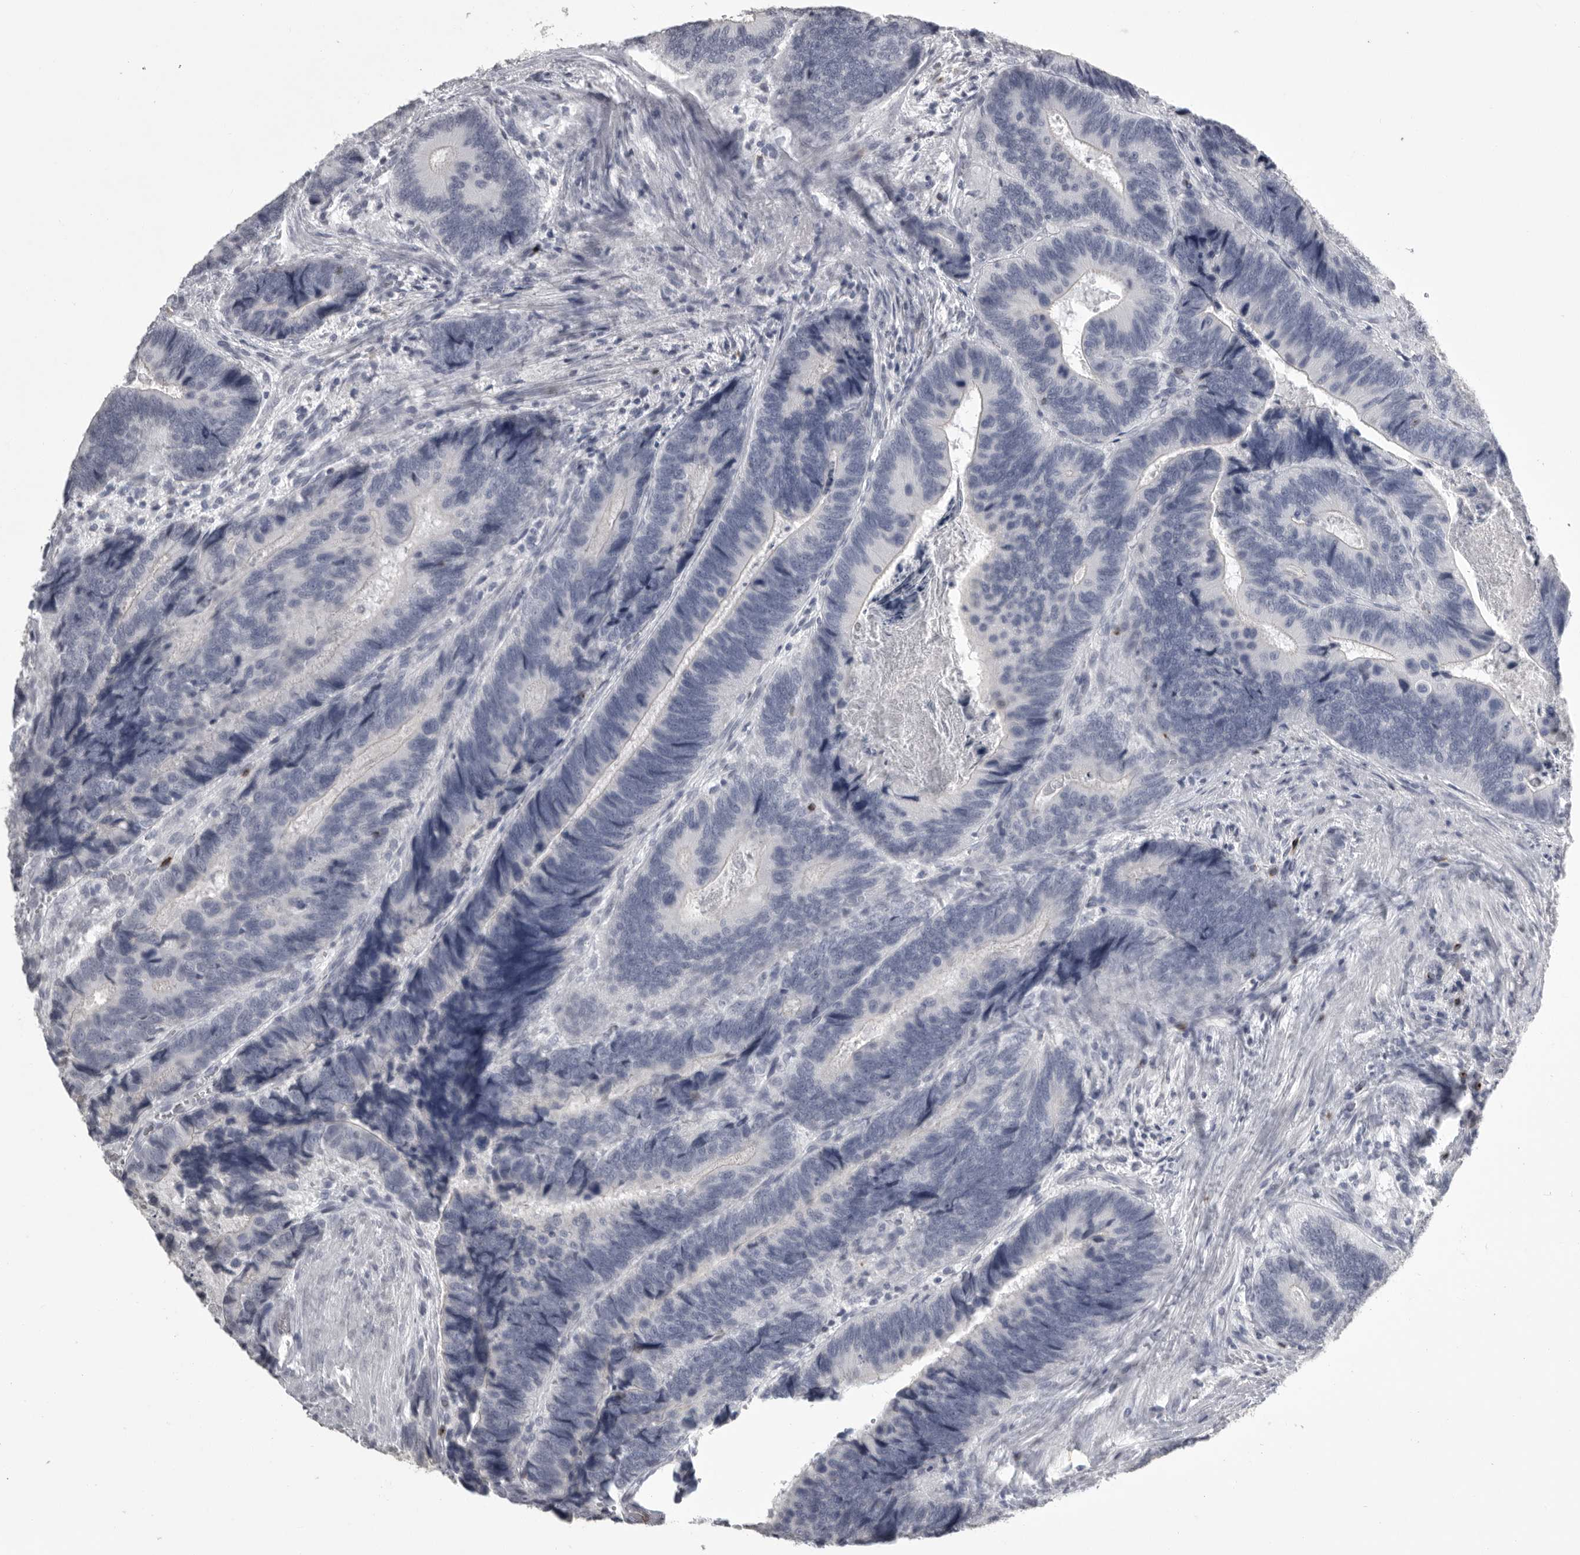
{"staining": {"intensity": "negative", "quantity": "none", "location": "none"}, "tissue": "colorectal cancer", "cell_type": "Tumor cells", "image_type": "cancer", "snomed": [{"axis": "morphology", "description": "Inflammation, NOS"}, {"axis": "morphology", "description": "Adenocarcinoma, NOS"}, {"axis": "topography", "description": "Colon"}], "caption": "Micrograph shows no significant protein positivity in tumor cells of colorectal cancer. Brightfield microscopy of immunohistochemistry stained with DAB (brown) and hematoxylin (blue), captured at high magnification.", "gene": "GNLY", "patient": {"sex": "male", "age": 72}}